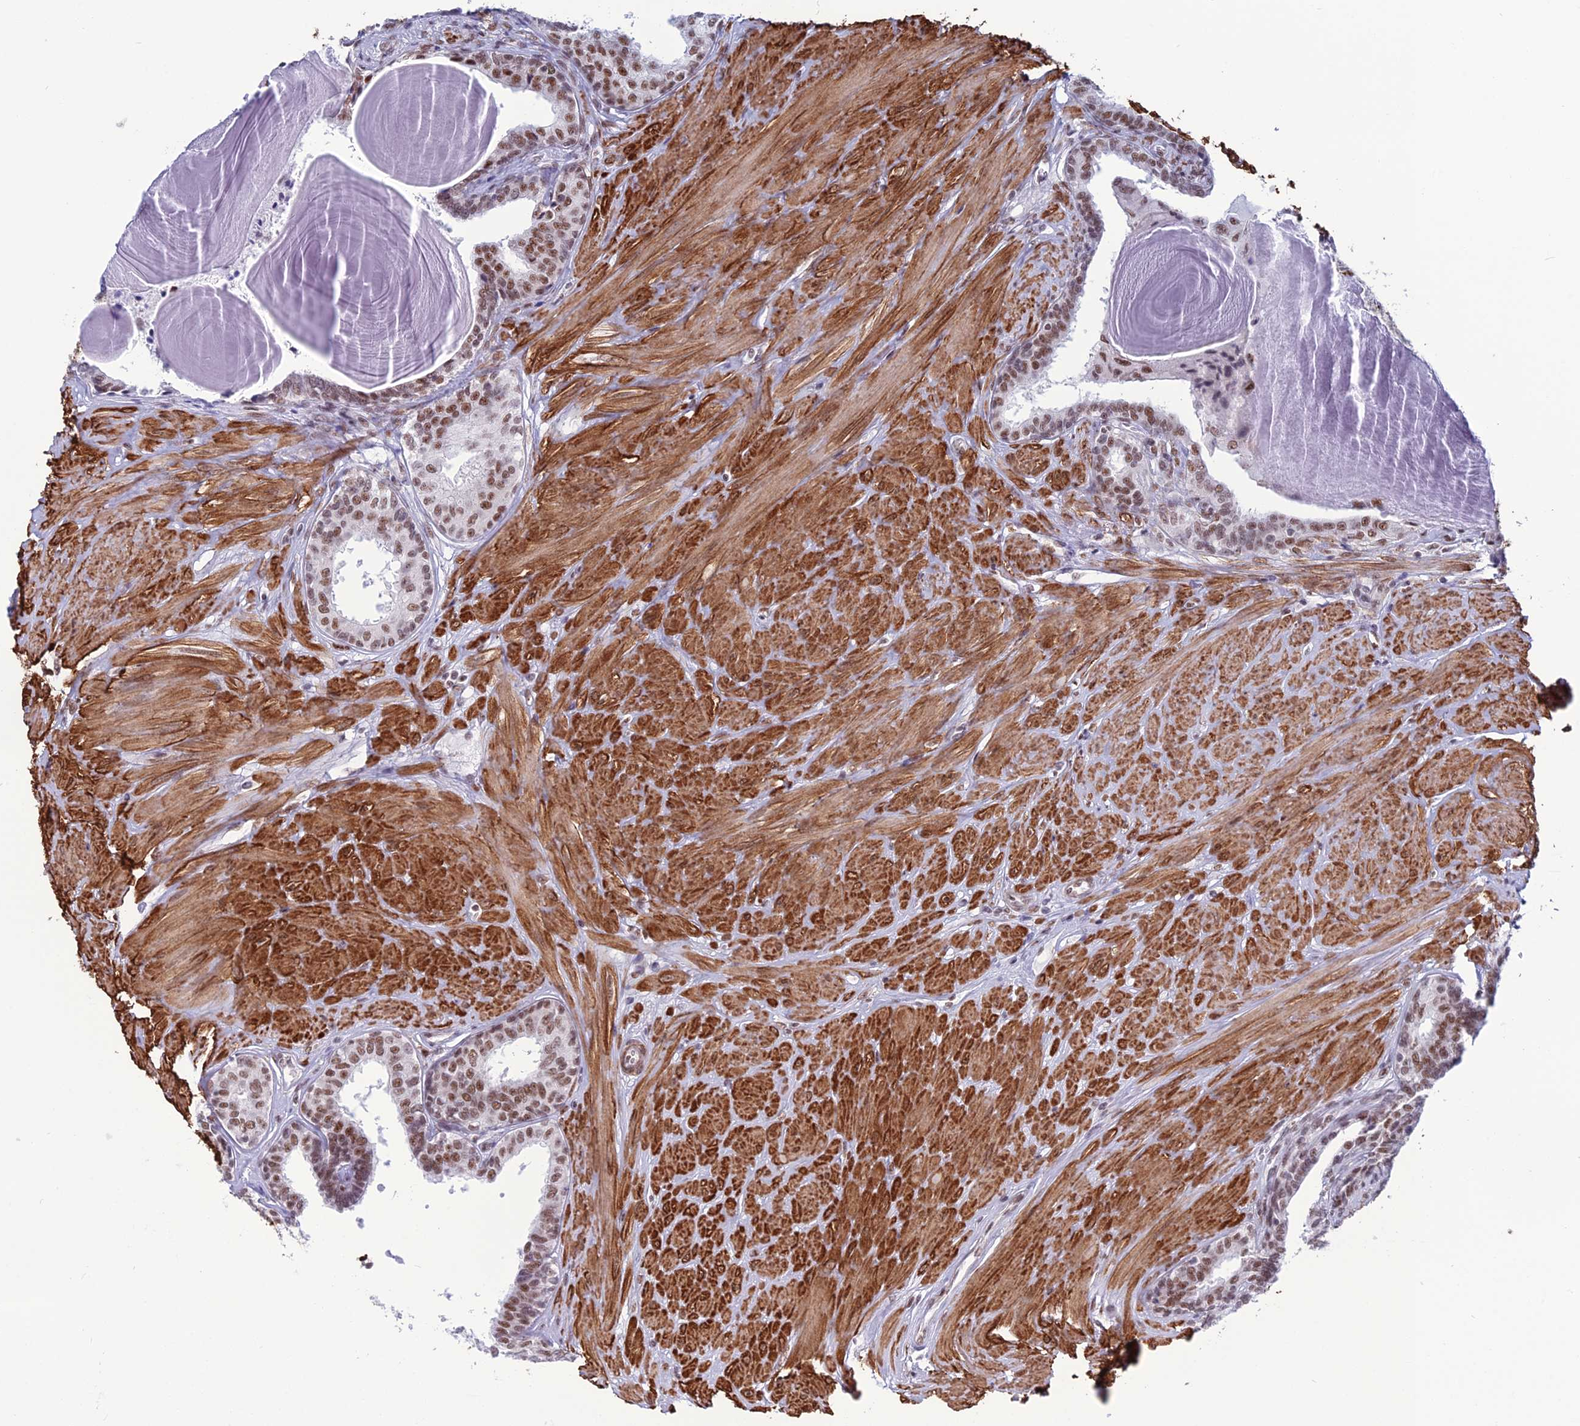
{"staining": {"intensity": "moderate", "quantity": ">75%", "location": "nuclear"}, "tissue": "prostate cancer", "cell_type": "Tumor cells", "image_type": "cancer", "snomed": [{"axis": "morphology", "description": "Adenocarcinoma, High grade"}, {"axis": "topography", "description": "Prostate"}], "caption": "Immunohistochemical staining of human prostate cancer (high-grade adenocarcinoma) displays moderate nuclear protein staining in approximately >75% of tumor cells.", "gene": "U2AF1", "patient": {"sex": "male", "age": 62}}